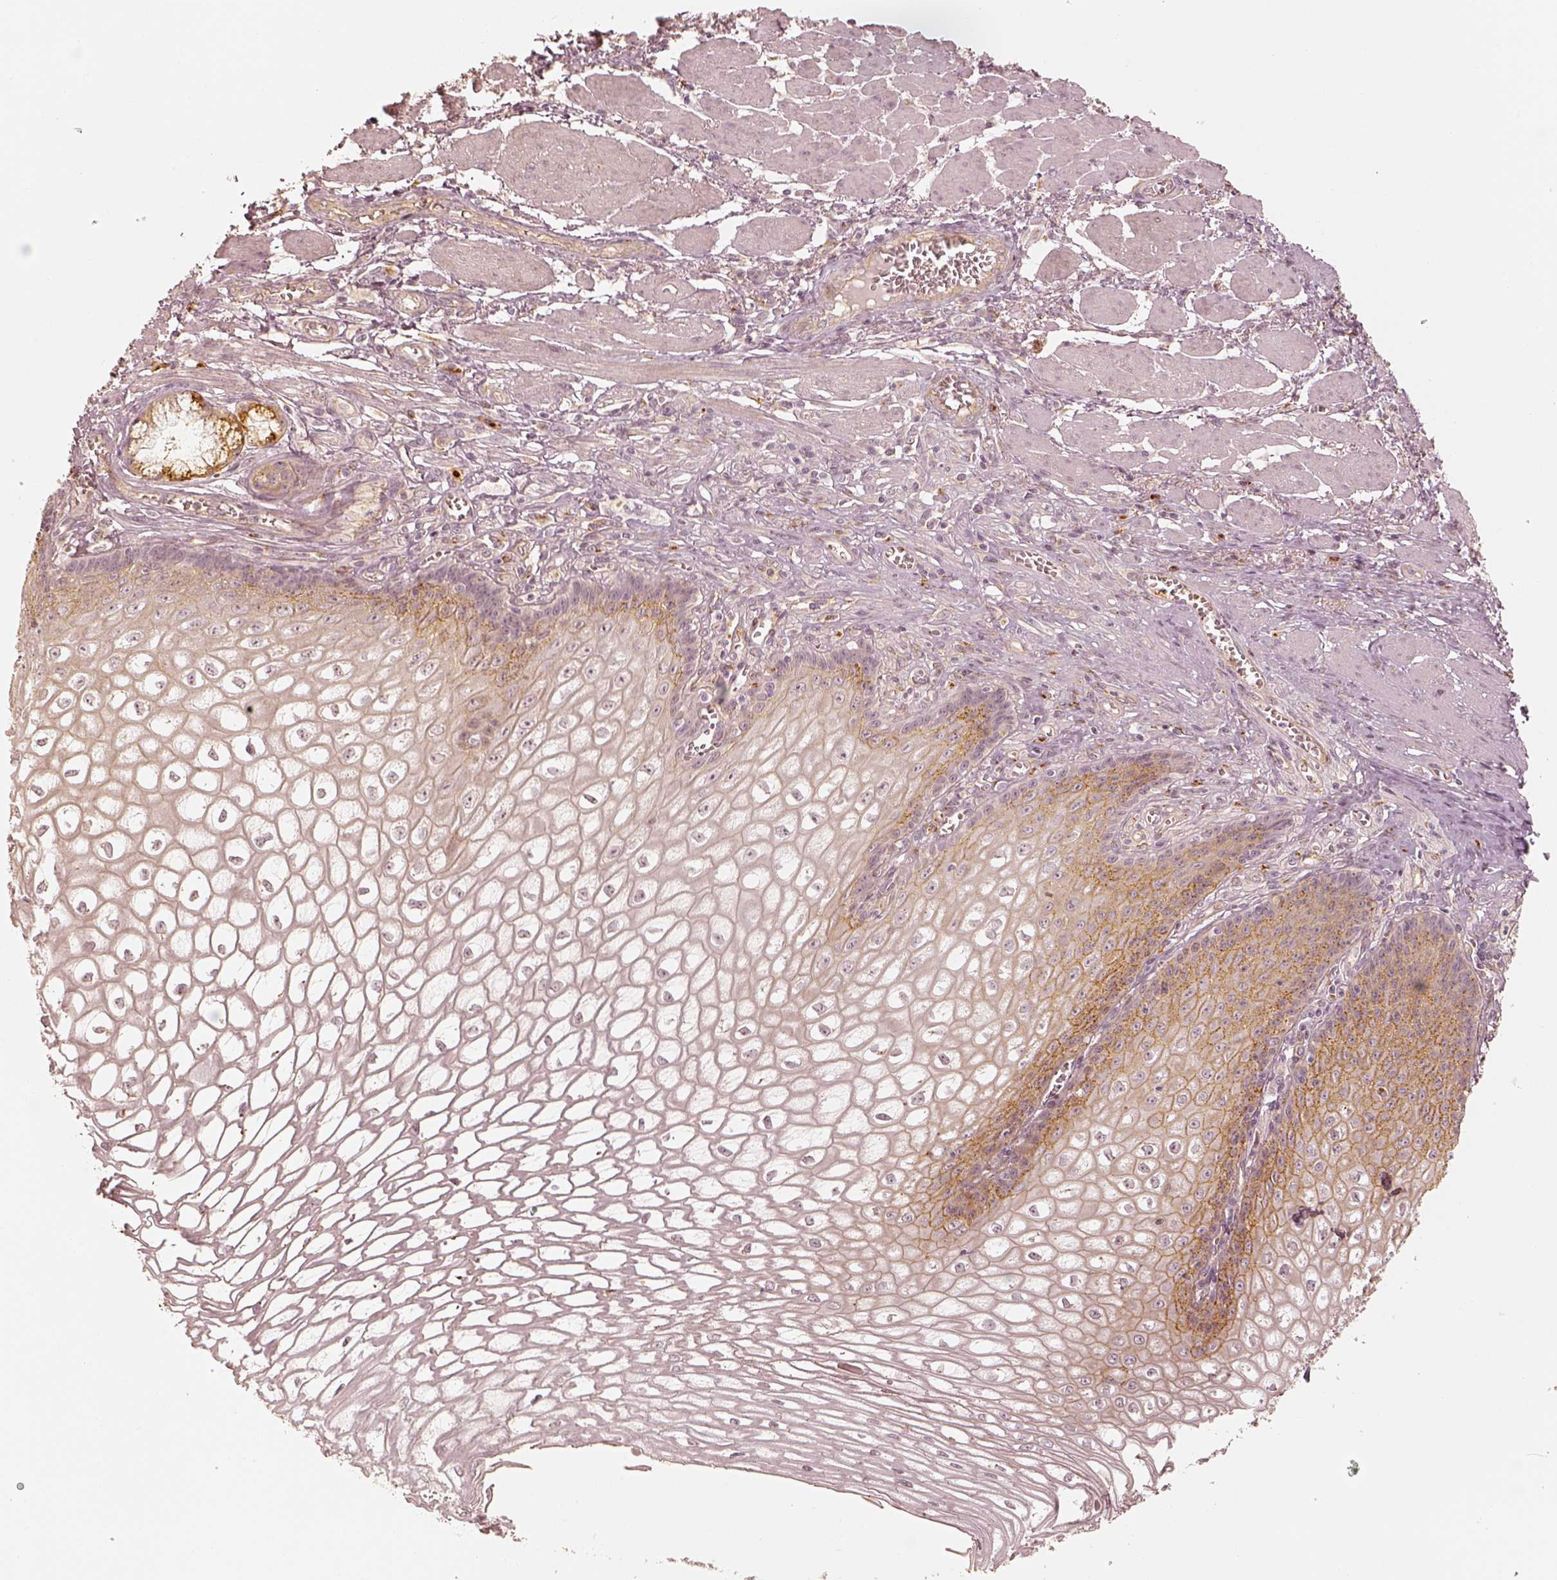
{"staining": {"intensity": "moderate", "quantity": "25%-75%", "location": "cytoplasmic/membranous"}, "tissue": "esophagus", "cell_type": "Squamous epithelial cells", "image_type": "normal", "snomed": [{"axis": "morphology", "description": "Normal tissue, NOS"}, {"axis": "topography", "description": "Esophagus"}], "caption": "Brown immunohistochemical staining in unremarkable esophagus reveals moderate cytoplasmic/membranous expression in approximately 25%-75% of squamous epithelial cells. (brown staining indicates protein expression, while blue staining denotes nuclei).", "gene": "GORASP2", "patient": {"sex": "male", "age": 58}}